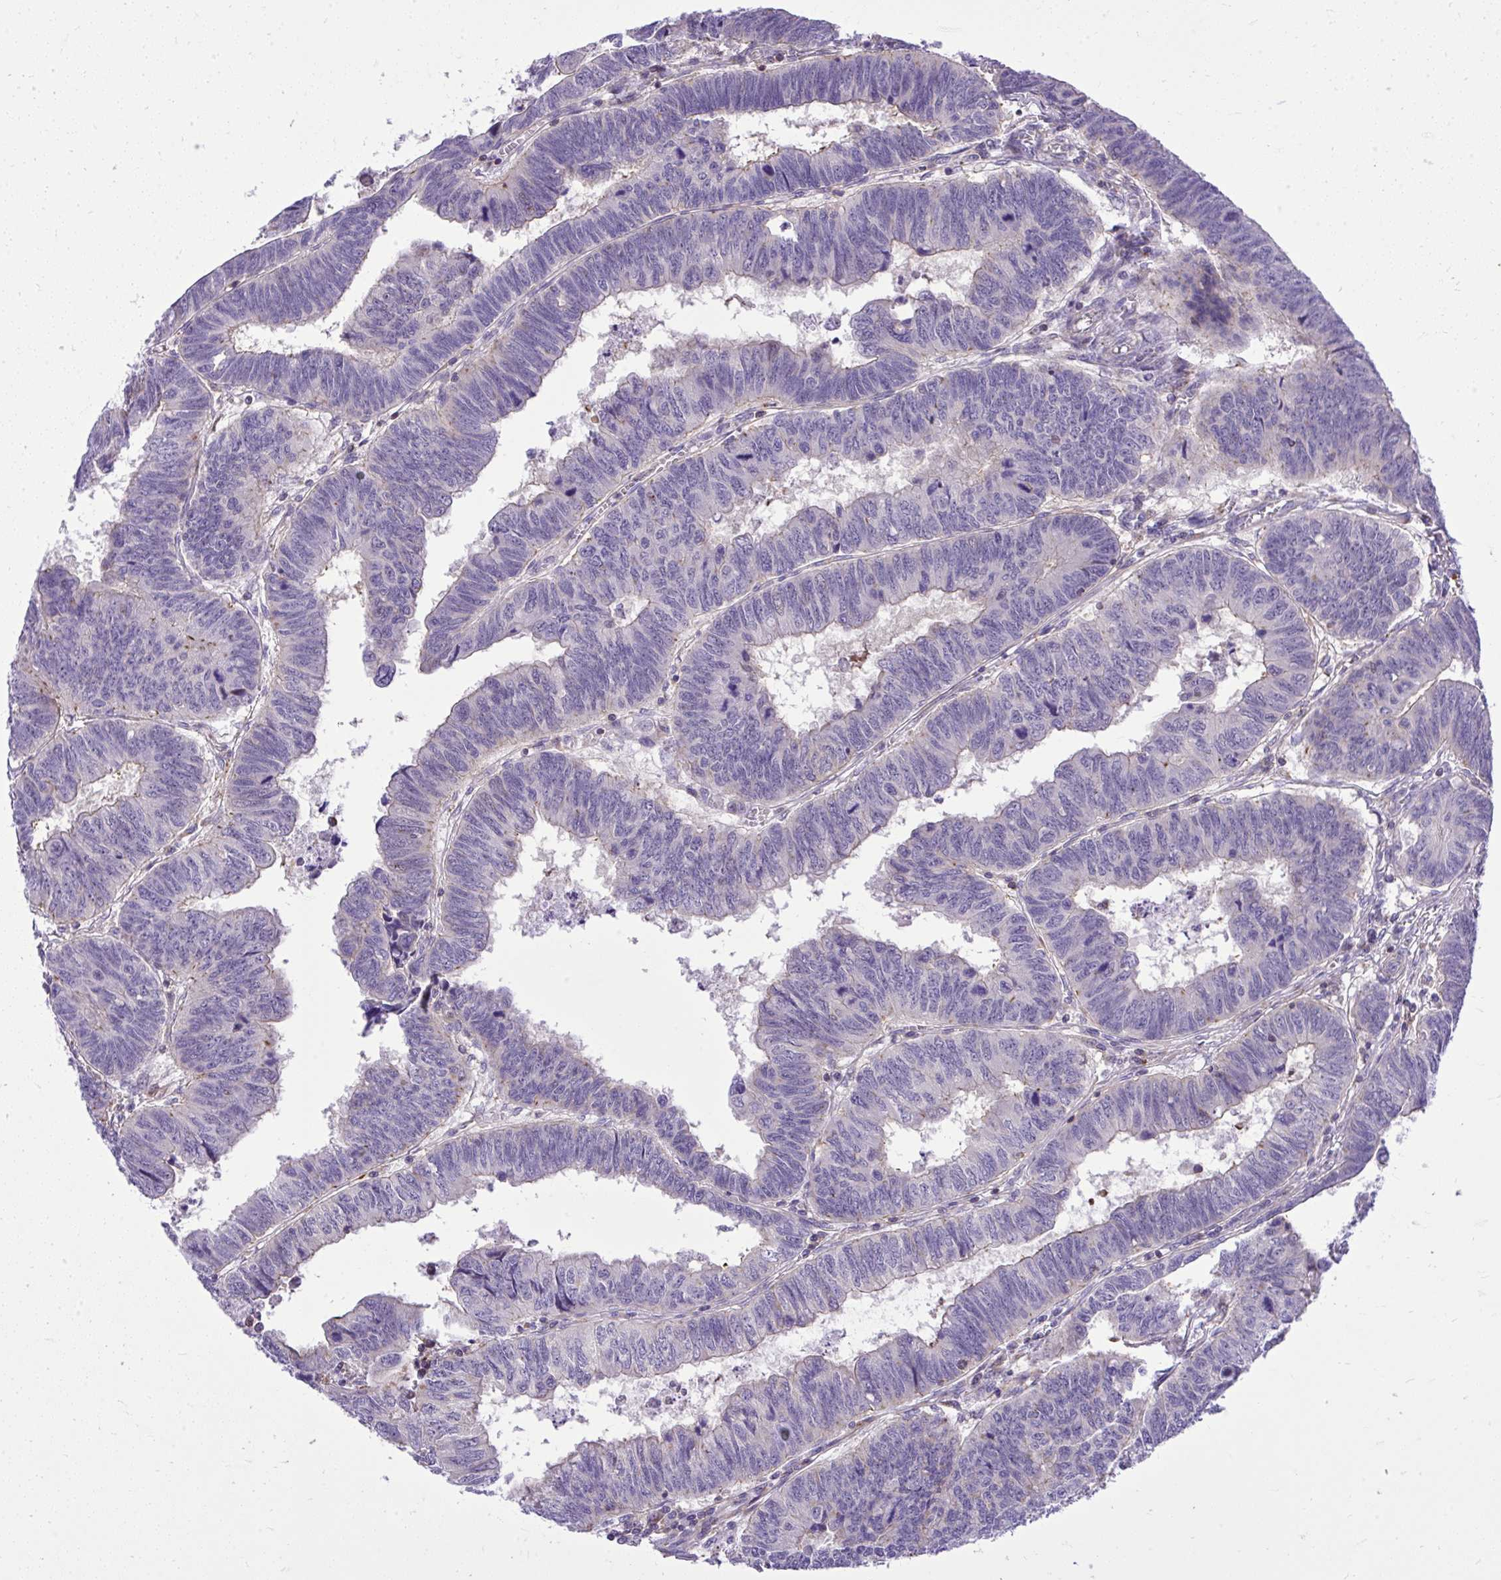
{"staining": {"intensity": "weak", "quantity": "<25%", "location": "cytoplasmic/membranous"}, "tissue": "colorectal cancer", "cell_type": "Tumor cells", "image_type": "cancer", "snomed": [{"axis": "morphology", "description": "Adenocarcinoma, NOS"}, {"axis": "topography", "description": "Colon"}], "caption": "Human colorectal adenocarcinoma stained for a protein using IHC shows no staining in tumor cells.", "gene": "GRK4", "patient": {"sex": "male", "age": 62}}